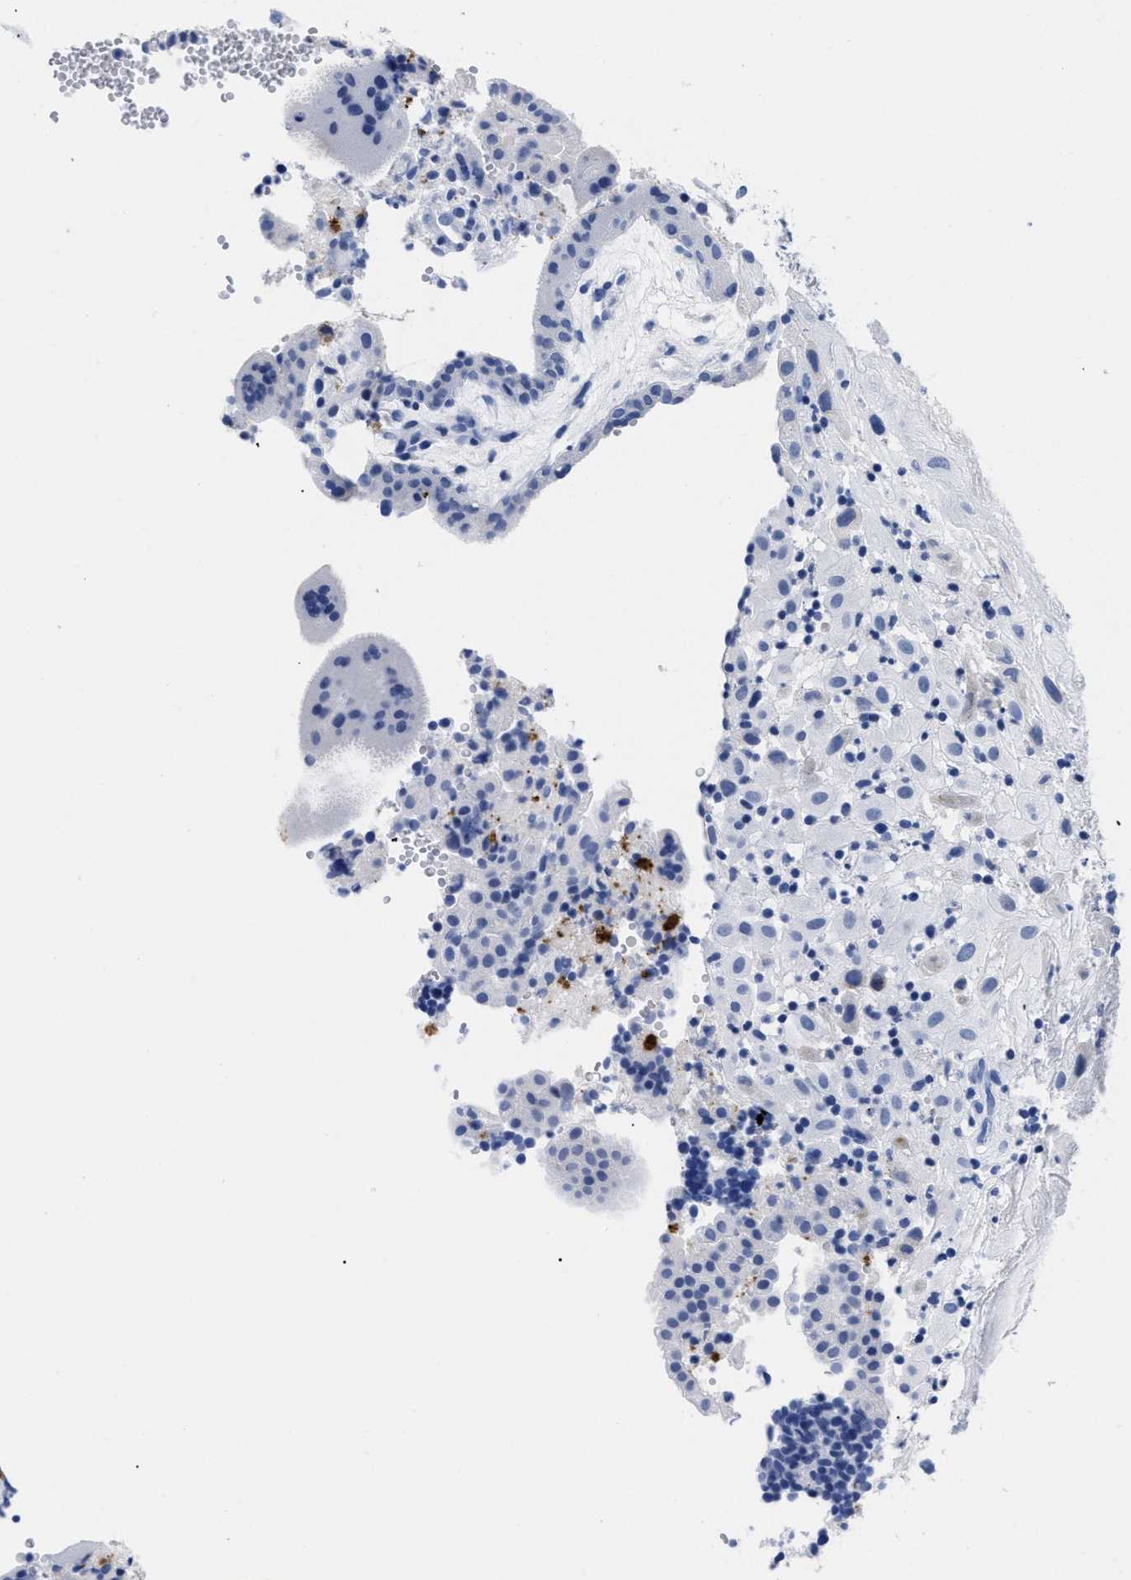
{"staining": {"intensity": "negative", "quantity": "none", "location": "none"}, "tissue": "placenta", "cell_type": "Decidual cells", "image_type": "normal", "snomed": [{"axis": "morphology", "description": "Normal tissue, NOS"}, {"axis": "topography", "description": "Placenta"}], "caption": "DAB (3,3'-diaminobenzidine) immunohistochemical staining of normal human placenta reveals no significant positivity in decidual cells. (Immunohistochemistry, brightfield microscopy, high magnification).", "gene": "TREML1", "patient": {"sex": "female", "age": 18}}